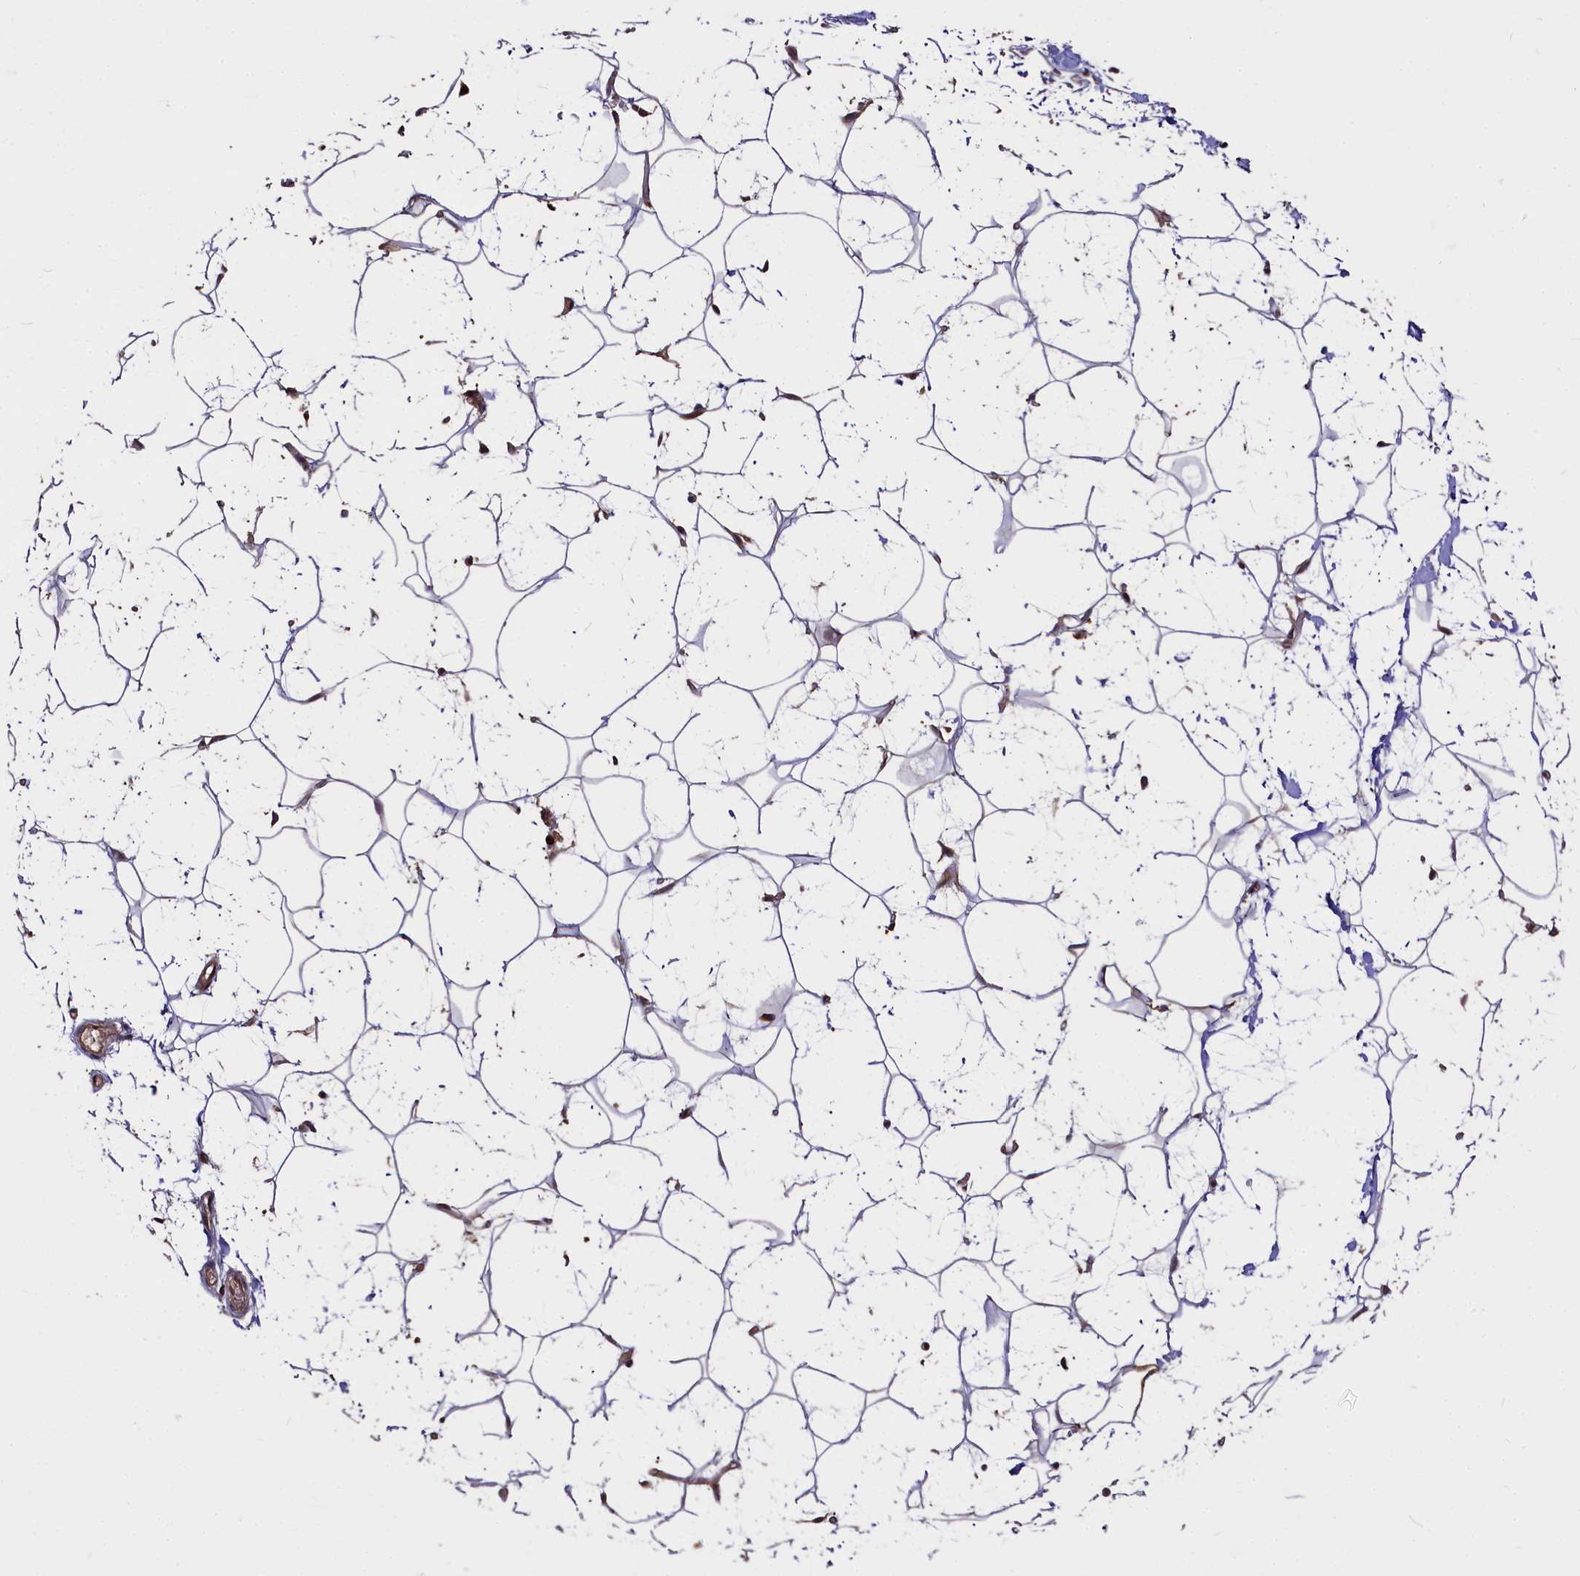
{"staining": {"intensity": "moderate", "quantity": "<25%", "location": "cytoplasmic/membranous"}, "tissue": "adipose tissue", "cell_type": "Adipocytes", "image_type": "normal", "snomed": [{"axis": "morphology", "description": "Normal tissue, NOS"}, {"axis": "topography", "description": "Breast"}], "caption": "The image reveals a brown stain indicating the presence of a protein in the cytoplasmic/membranous of adipocytes in adipose tissue. (DAB IHC, brown staining for protein, blue staining for nuclei).", "gene": "ATG101", "patient": {"sex": "female", "age": 26}}